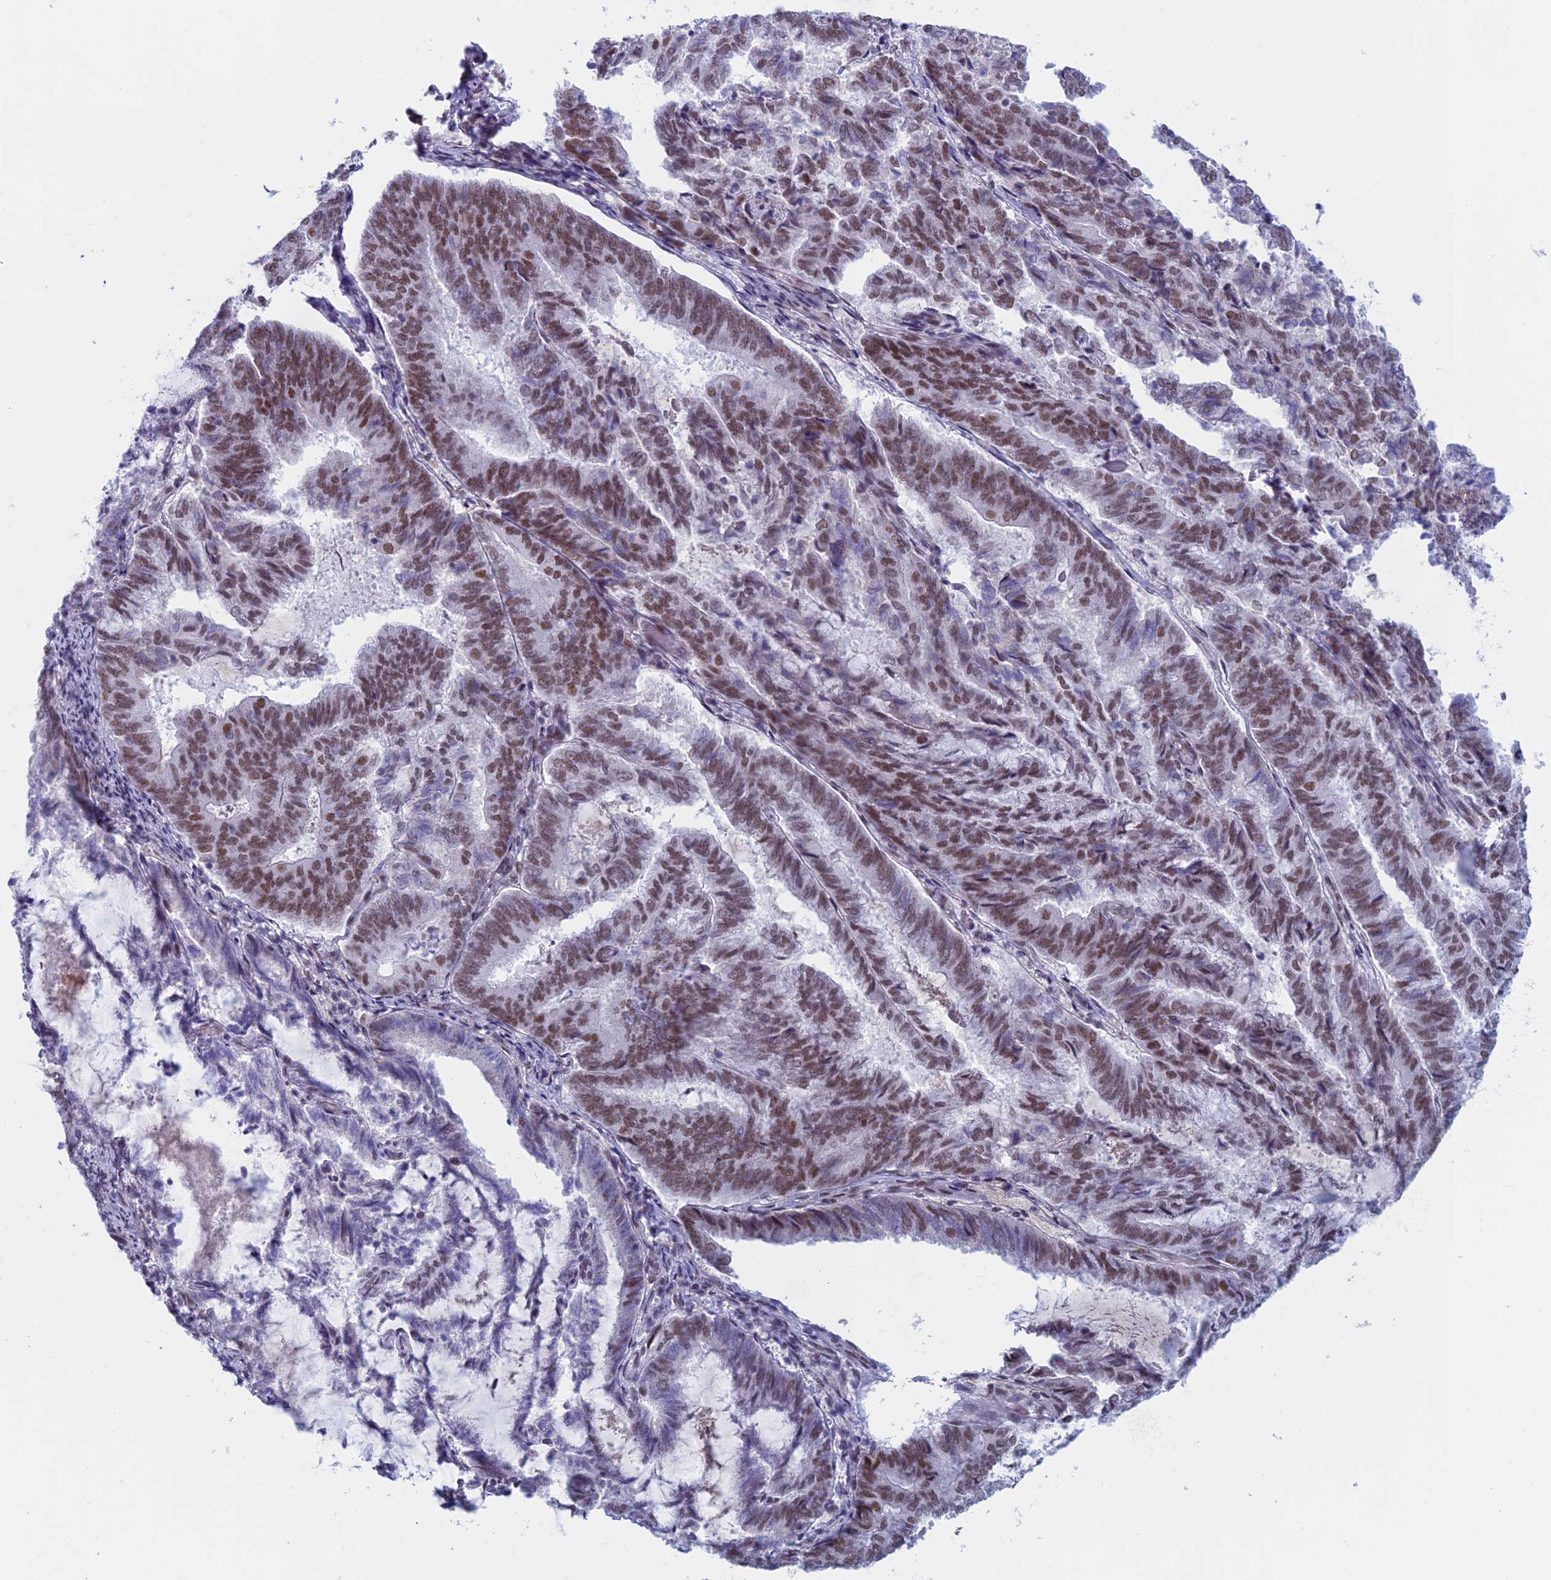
{"staining": {"intensity": "moderate", "quantity": "25%-75%", "location": "nuclear"}, "tissue": "endometrial cancer", "cell_type": "Tumor cells", "image_type": "cancer", "snomed": [{"axis": "morphology", "description": "Adenocarcinoma, NOS"}, {"axis": "topography", "description": "Endometrium"}], "caption": "There is medium levels of moderate nuclear staining in tumor cells of endometrial cancer, as demonstrated by immunohistochemical staining (brown color).", "gene": "ASH2L", "patient": {"sex": "female", "age": 80}}